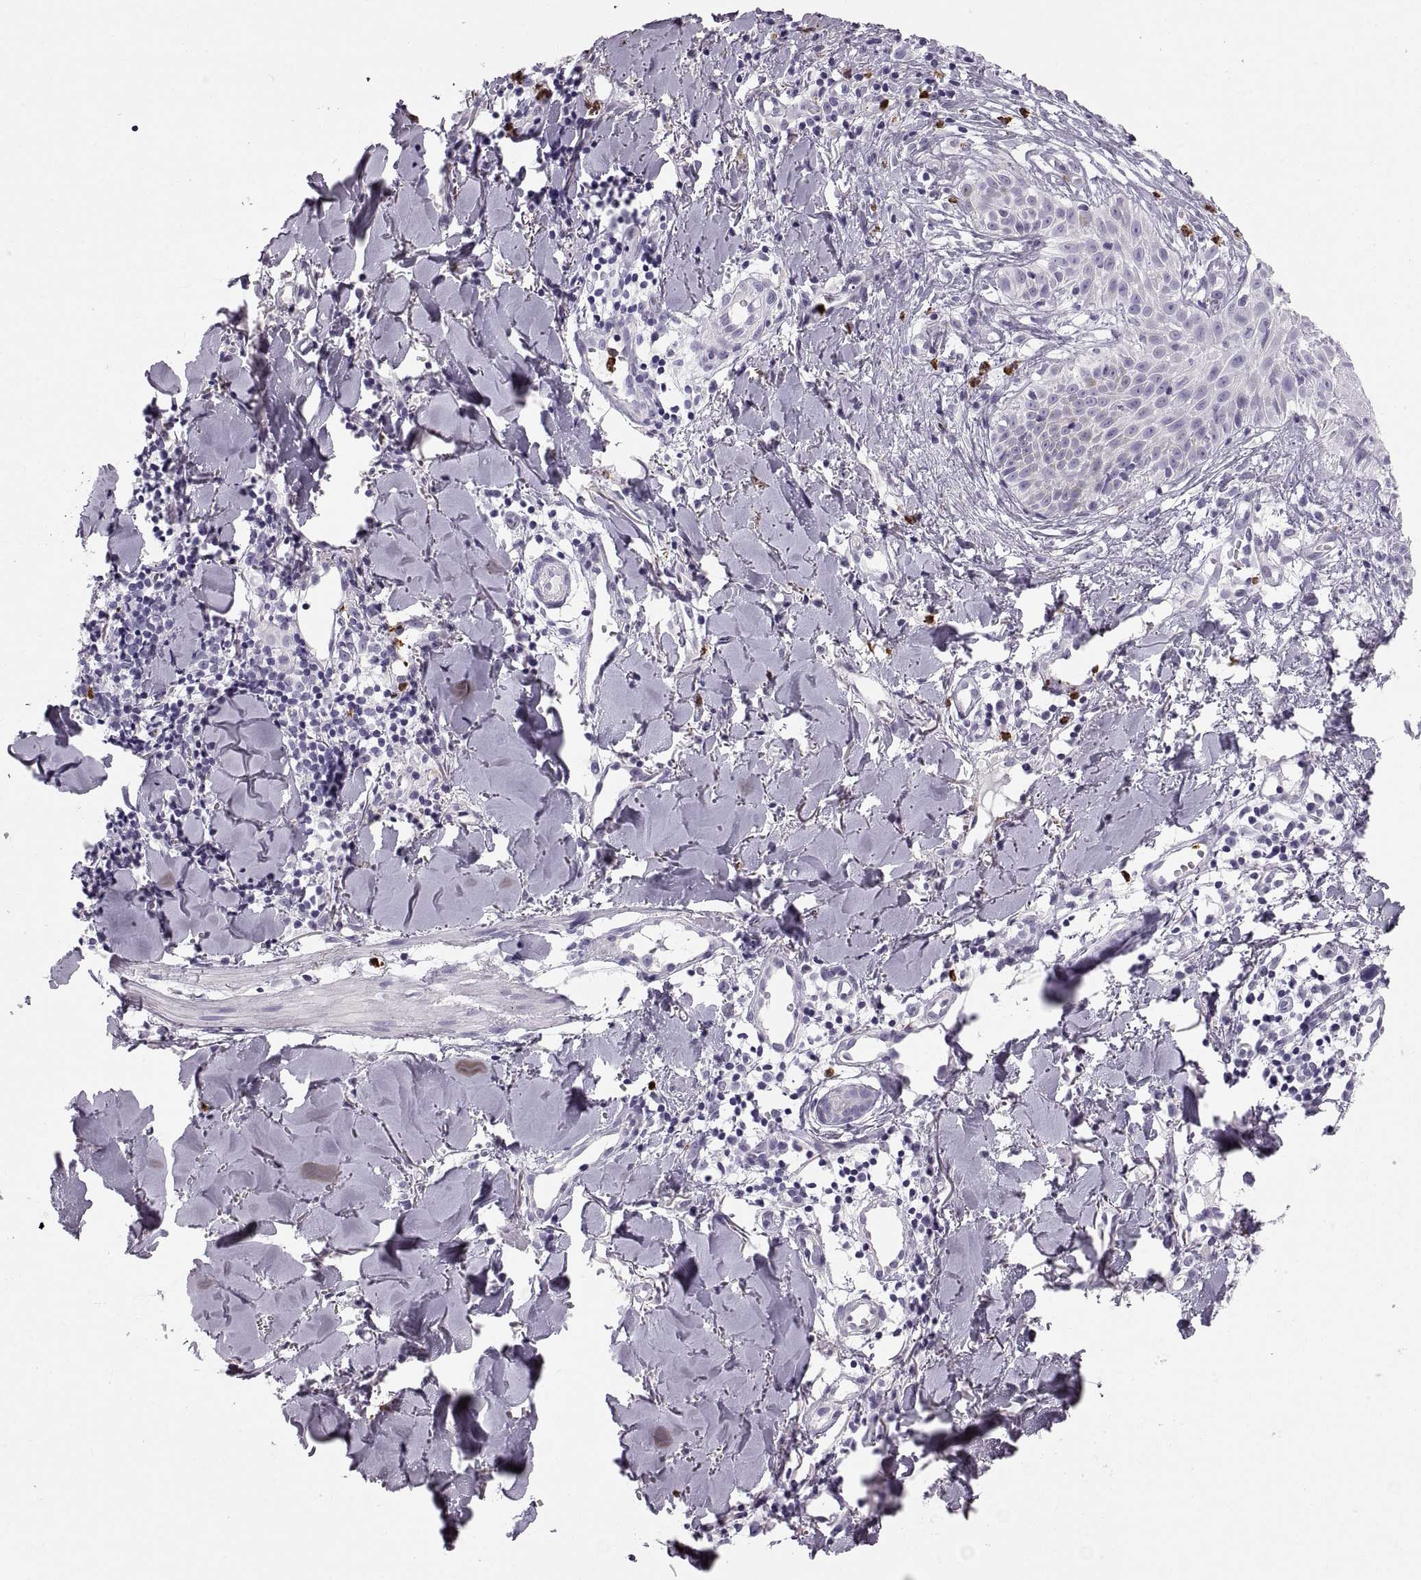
{"staining": {"intensity": "negative", "quantity": "none", "location": "none"}, "tissue": "melanoma", "cell_type": "Tumor cells", "image_type": "cancer", "snomed": [{"axis": "morphology", "description": "Malignant melanoma, NOS"}, {"axis": "topography", "description": "Skin"}], "caption": "Melanoma was stained to show a protein in brown. There is no significant staining in tumor cells.", "gene": "MILR1", "patient": {"sex": "male", "age": 51}}